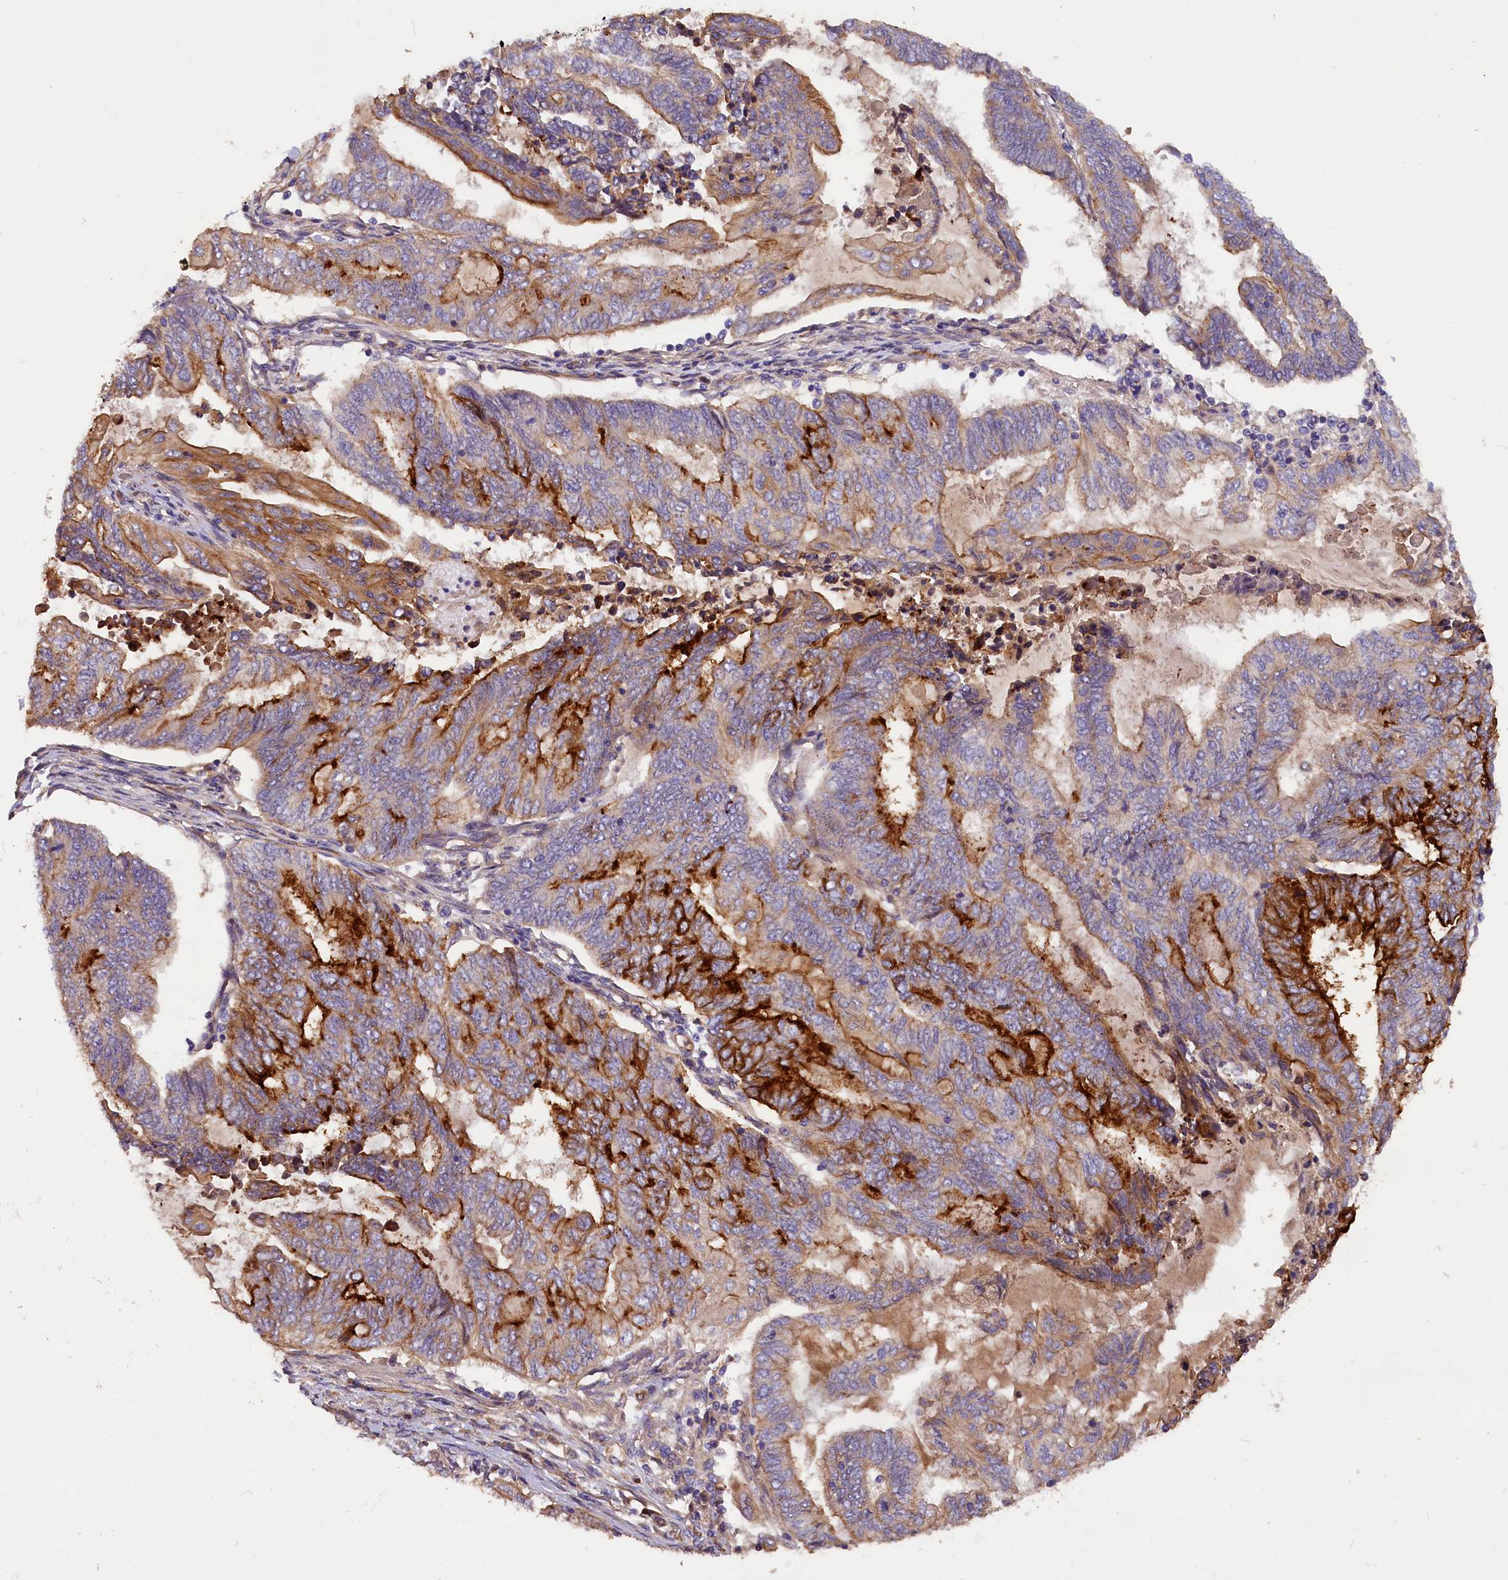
{"staining": {"intensity": "strong", "quantity": "25%-75%", "location": "cytoplasmic/membranous"}, "tissue": "endometrial cancer", "cell_type": "Tumor cells", "image_type": "cancer", "snomed": [{"axis": "morphology", "description": "Adenocarcinoma, NOS"}, {"axis": "topography", "description": "Uterus"}, {"axis": "topography", "description": "Endometrium"}], "caption": "A high amount of strong cytoplasmic/membranous staining is seen in approximately 25%-75% of tumor cells in endometrial adenocarcinoma tissue.", "gene": "ERMARD", "patient": {"sex": "female", "age": 70}}